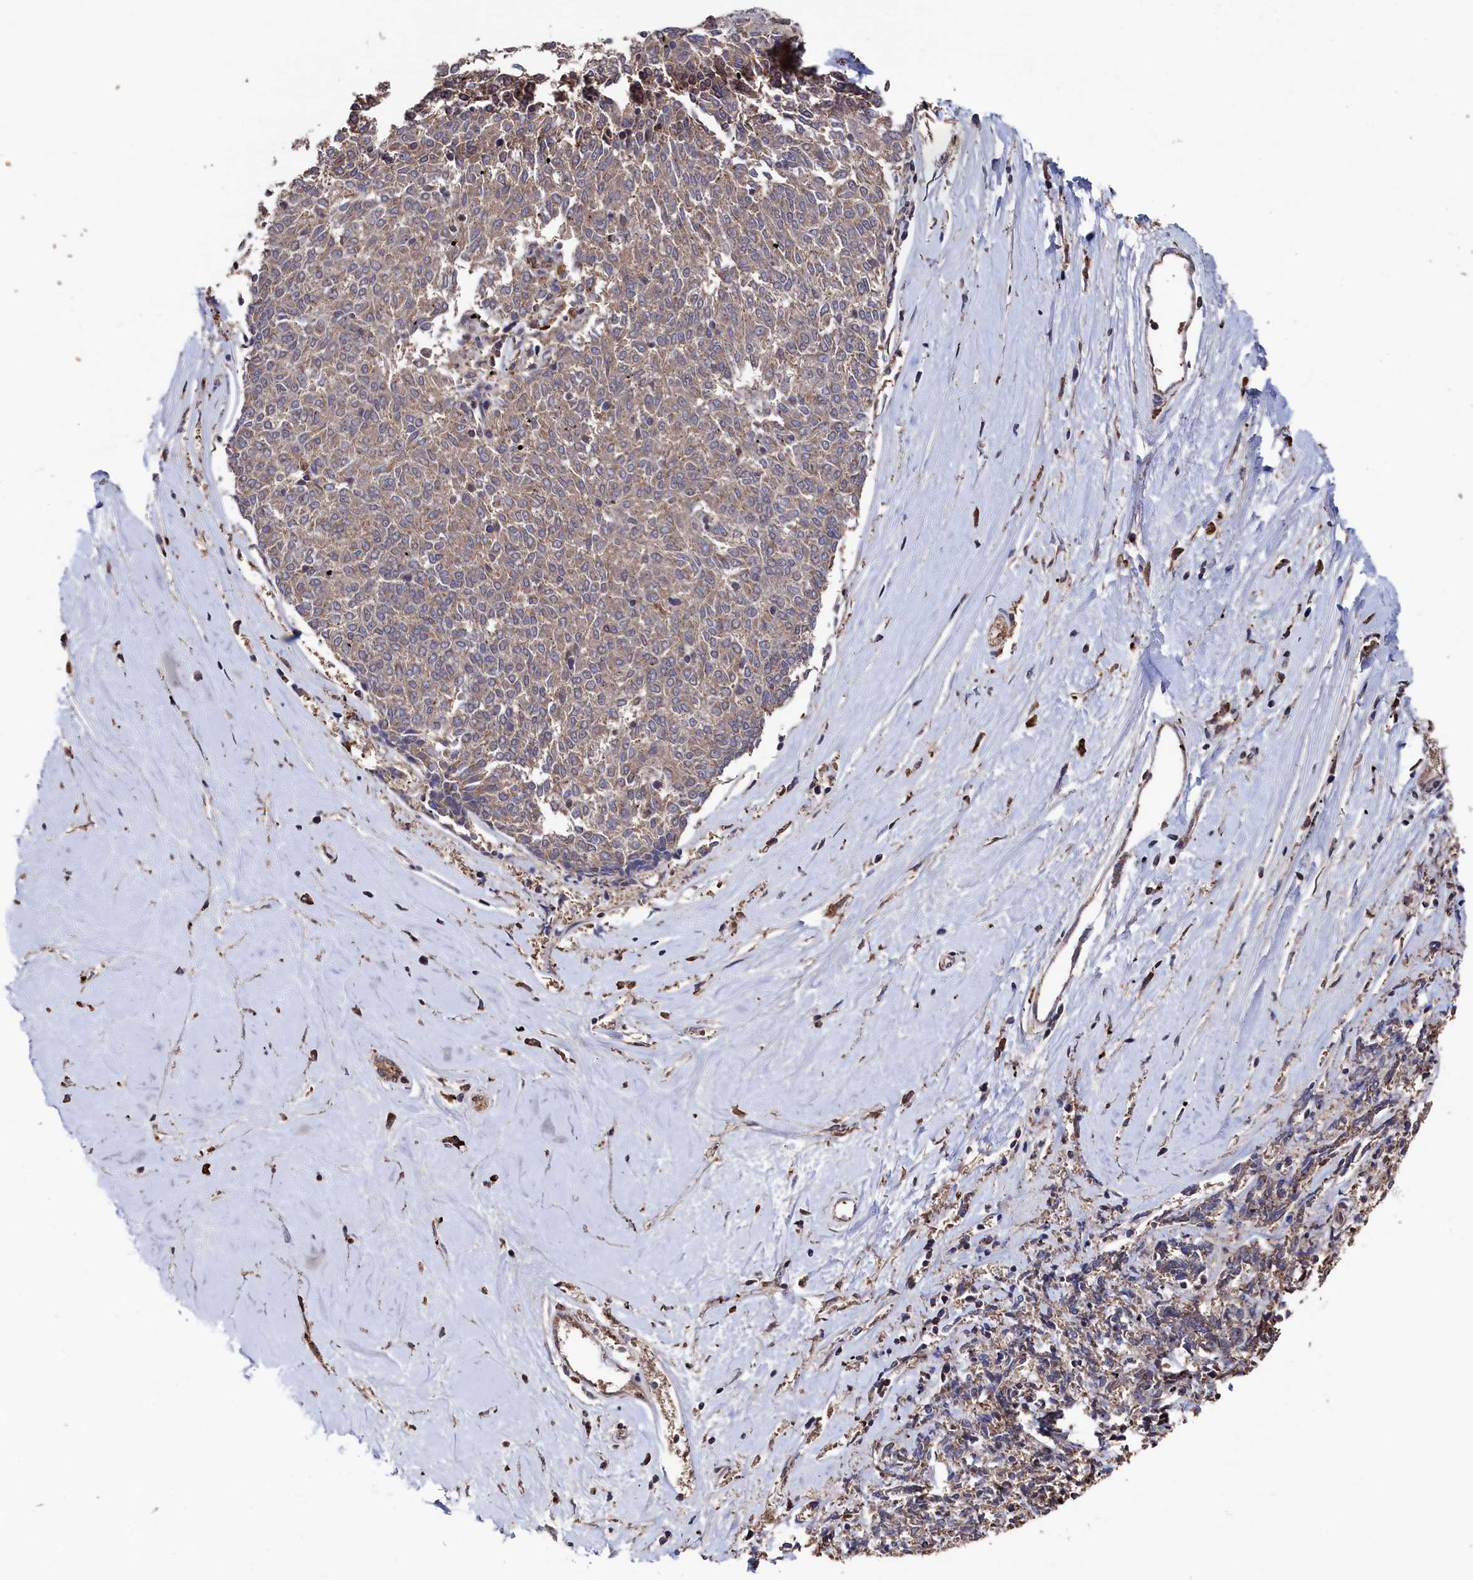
{"staining": {"intensity": "moderate", "quantity": ">75%", "location": "cytoplasmic/membranous"}, "tissue": "melanoma", "cell_type": "Tumor cells", "image_type": "cancer", "snomed": [{"axis": "morphology", "description": "Malignant melanoma, NOS"}, {"axis": "topography", "description": "Skin"}], "caption": "Protein staining of melanoma tissue displays moderate cytoplasmic/membranous expression in approximately >75% of tumor cells.", "gene": "TK2", "patient": {"sex": "female", "age": 72}}